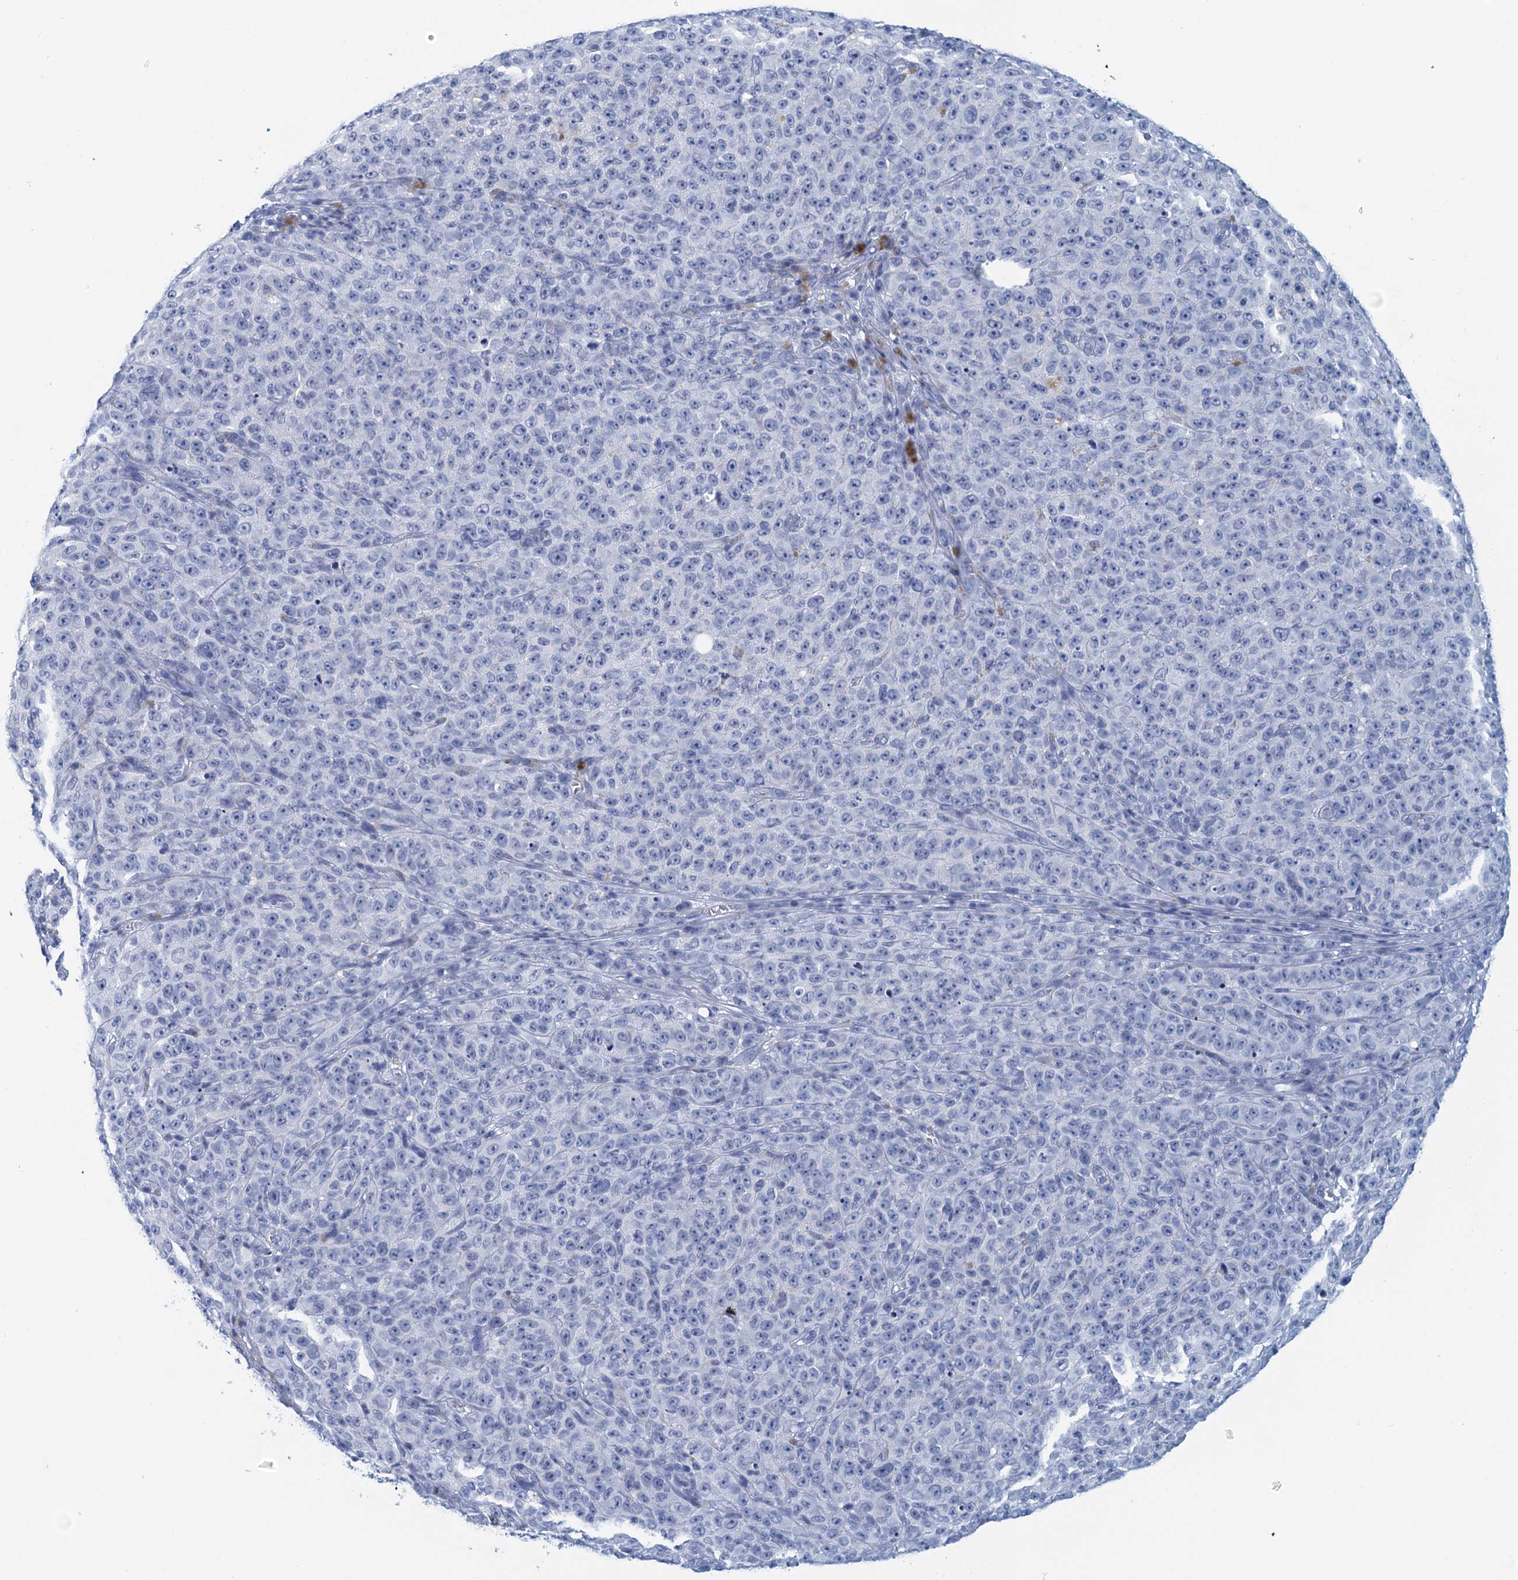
{"staining": {"intensity": "negative", "quantity": "none", "location": "none"}, "tissue": "melanoma", "cell_type": "Tumor cells", "image_type": "cancer", "snomed": [{"axis": "morphology", "description": "Malignant melanoma, NOS"}, {"axis": "topography", "description": "Skin"}], "caption": "Immunohistochemical staining of human malignant melanoma exhibits no significant positivity in tumor cells. Nuclei are stained in blue.", "gene": "CYP51A1", "patient": {"sex": "female", "age": 82}}